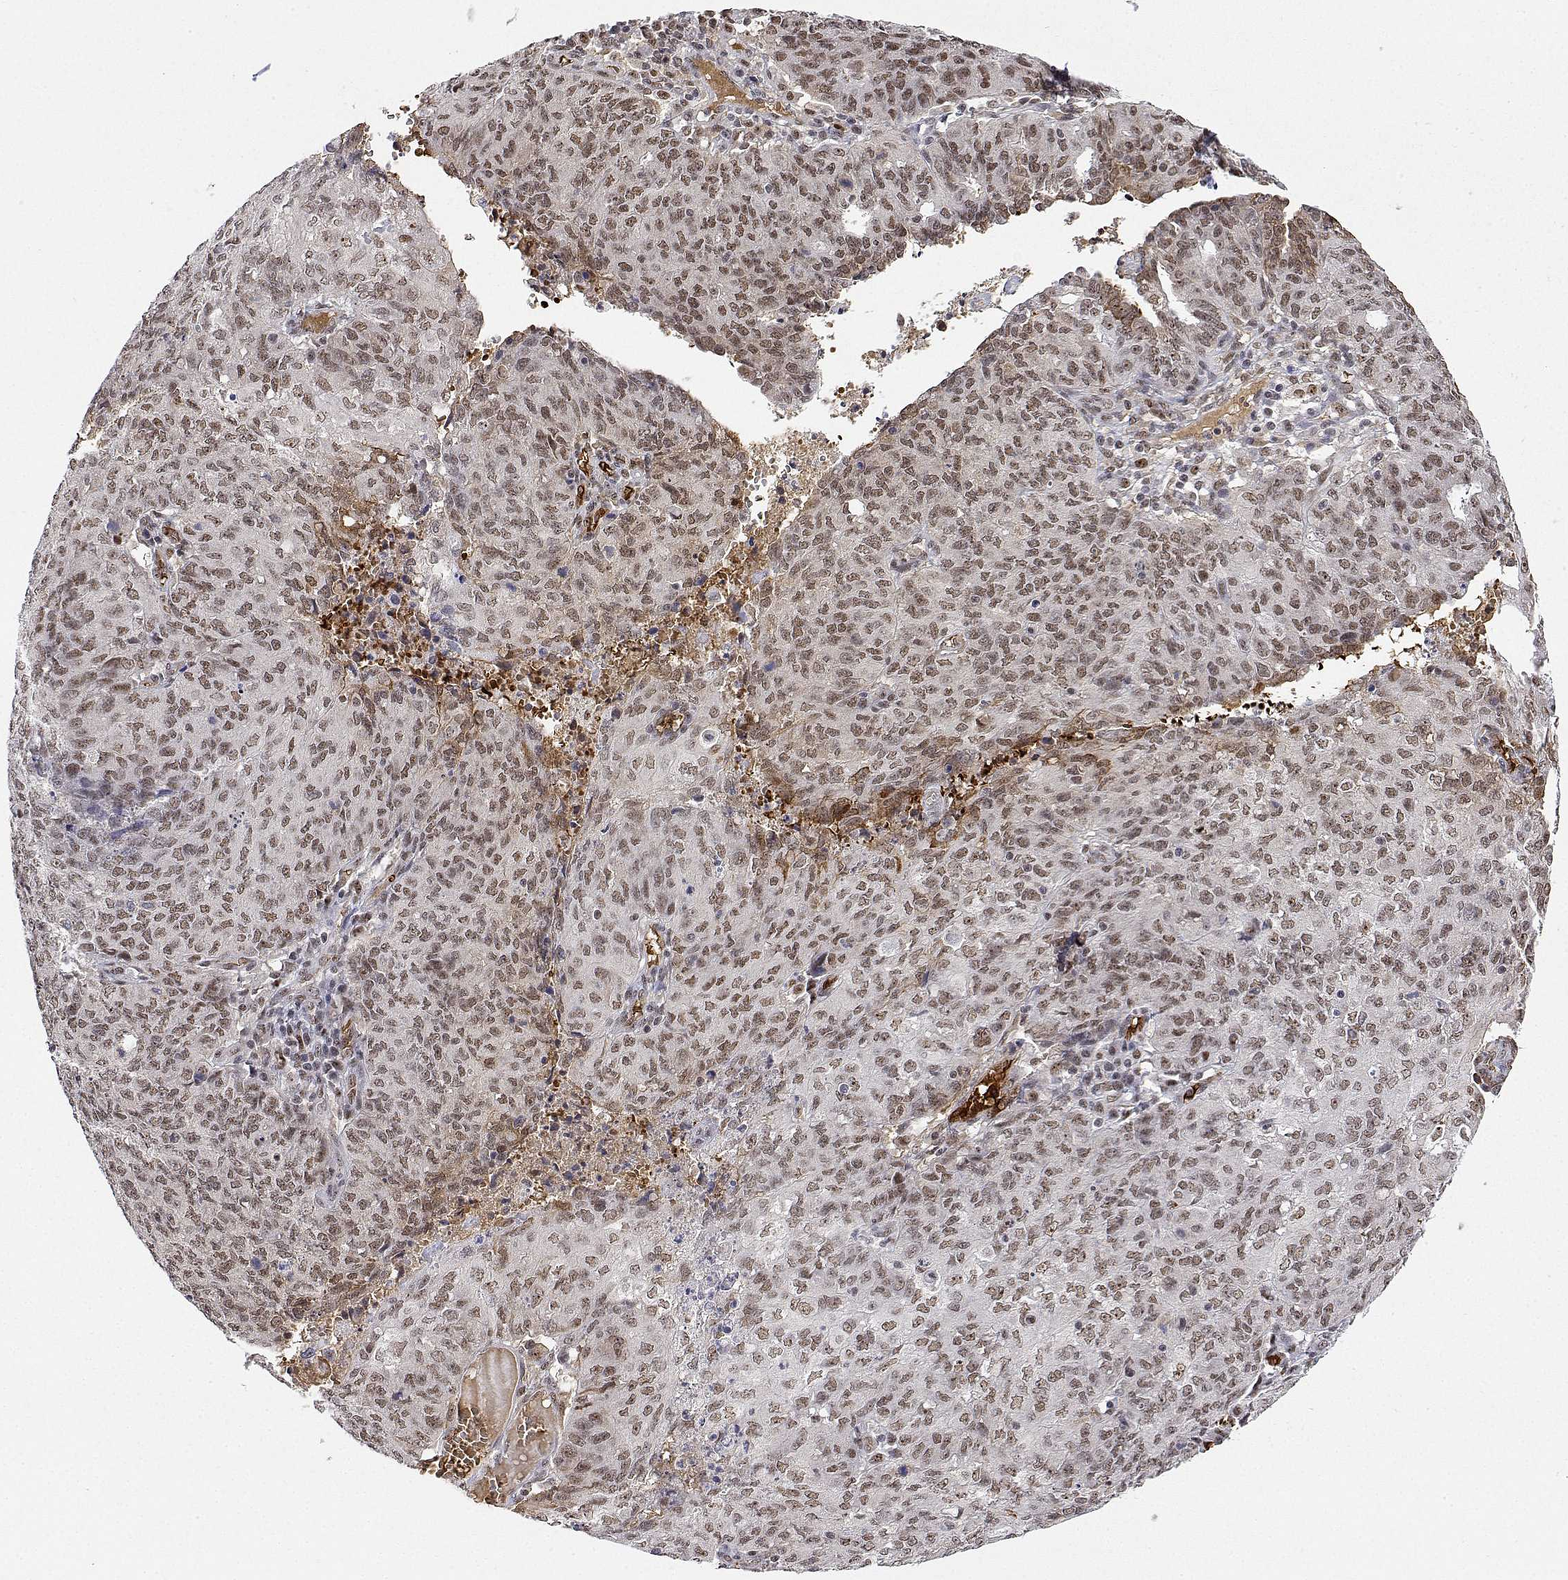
{"staining": {"intensity": "moderate", "quantity": ">75%", "location": "nuclear"}, "tissue": "endometrial cancer", "cell_type": "Tumor cells", "image_type": "cancer", "snomed": [{"axis": "morphology", "description": "Adenocarcinoma, NOS"}, {"axis": "topography", "description": "Endometrium"}], "caption": "Moderate nuclear protein staining is seen in approximately >75% of tumor cells in endometrial cancer (adenocarcinoma). The staining was performed using DAB, with brown indicating positive protein expression. Nuclei are stained blue with hematoxylin.", "gene": "ADAR", "patient": {"sex": "female", "age": 82}}